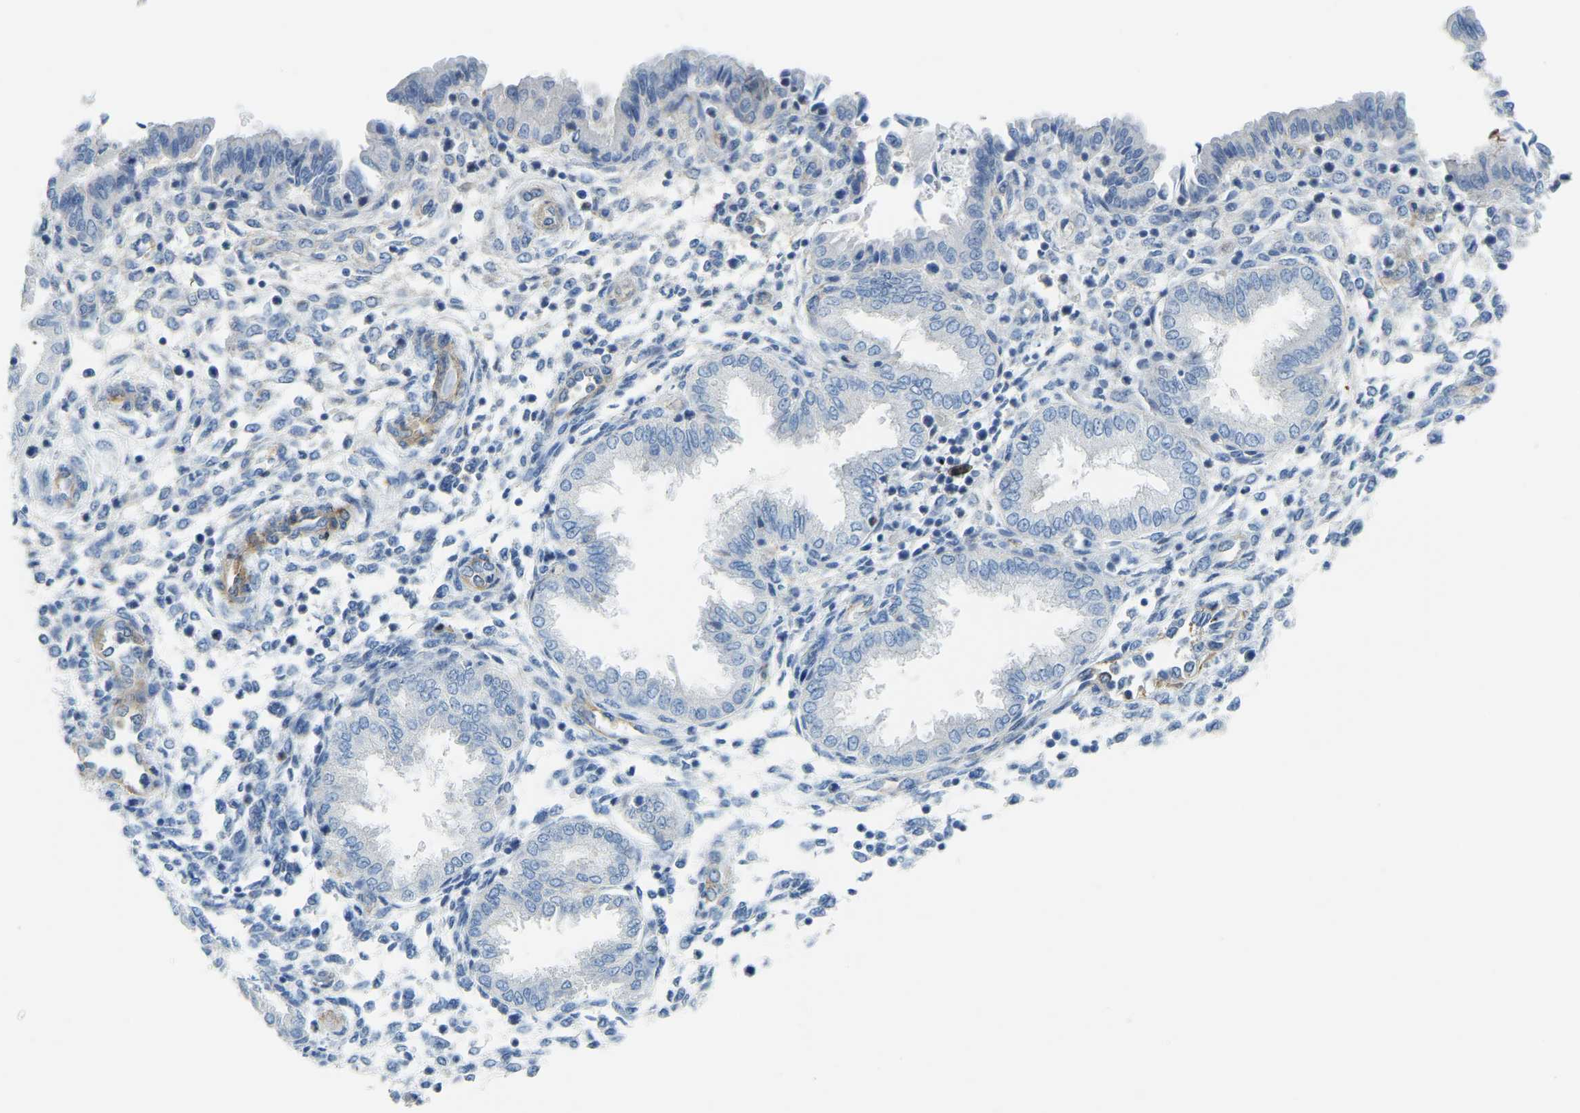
{"staining": {"intensity": "moderate", "quantity": "<25%", "location": "cytoplasmic/membranous"}, "tissue": "endometrium", "cell_type": "Cells in endometrial stroma", "image_type": "normal", "snomed": [{"axis": "morphology", "description": "Normal tissue, NOS"}, {"axis": "topography", "description": "Endometrium"}], "caption": "High-power microscopy captured an immunohistochemistry (IHC) photomicrograph of unremarkable endometrium, revealing moderate cytoplasmic/membranous expression in about <25% of cells in endometrial stroma.", "gene": "MYL3", "patient": {"sex": "female", "age": 33}}